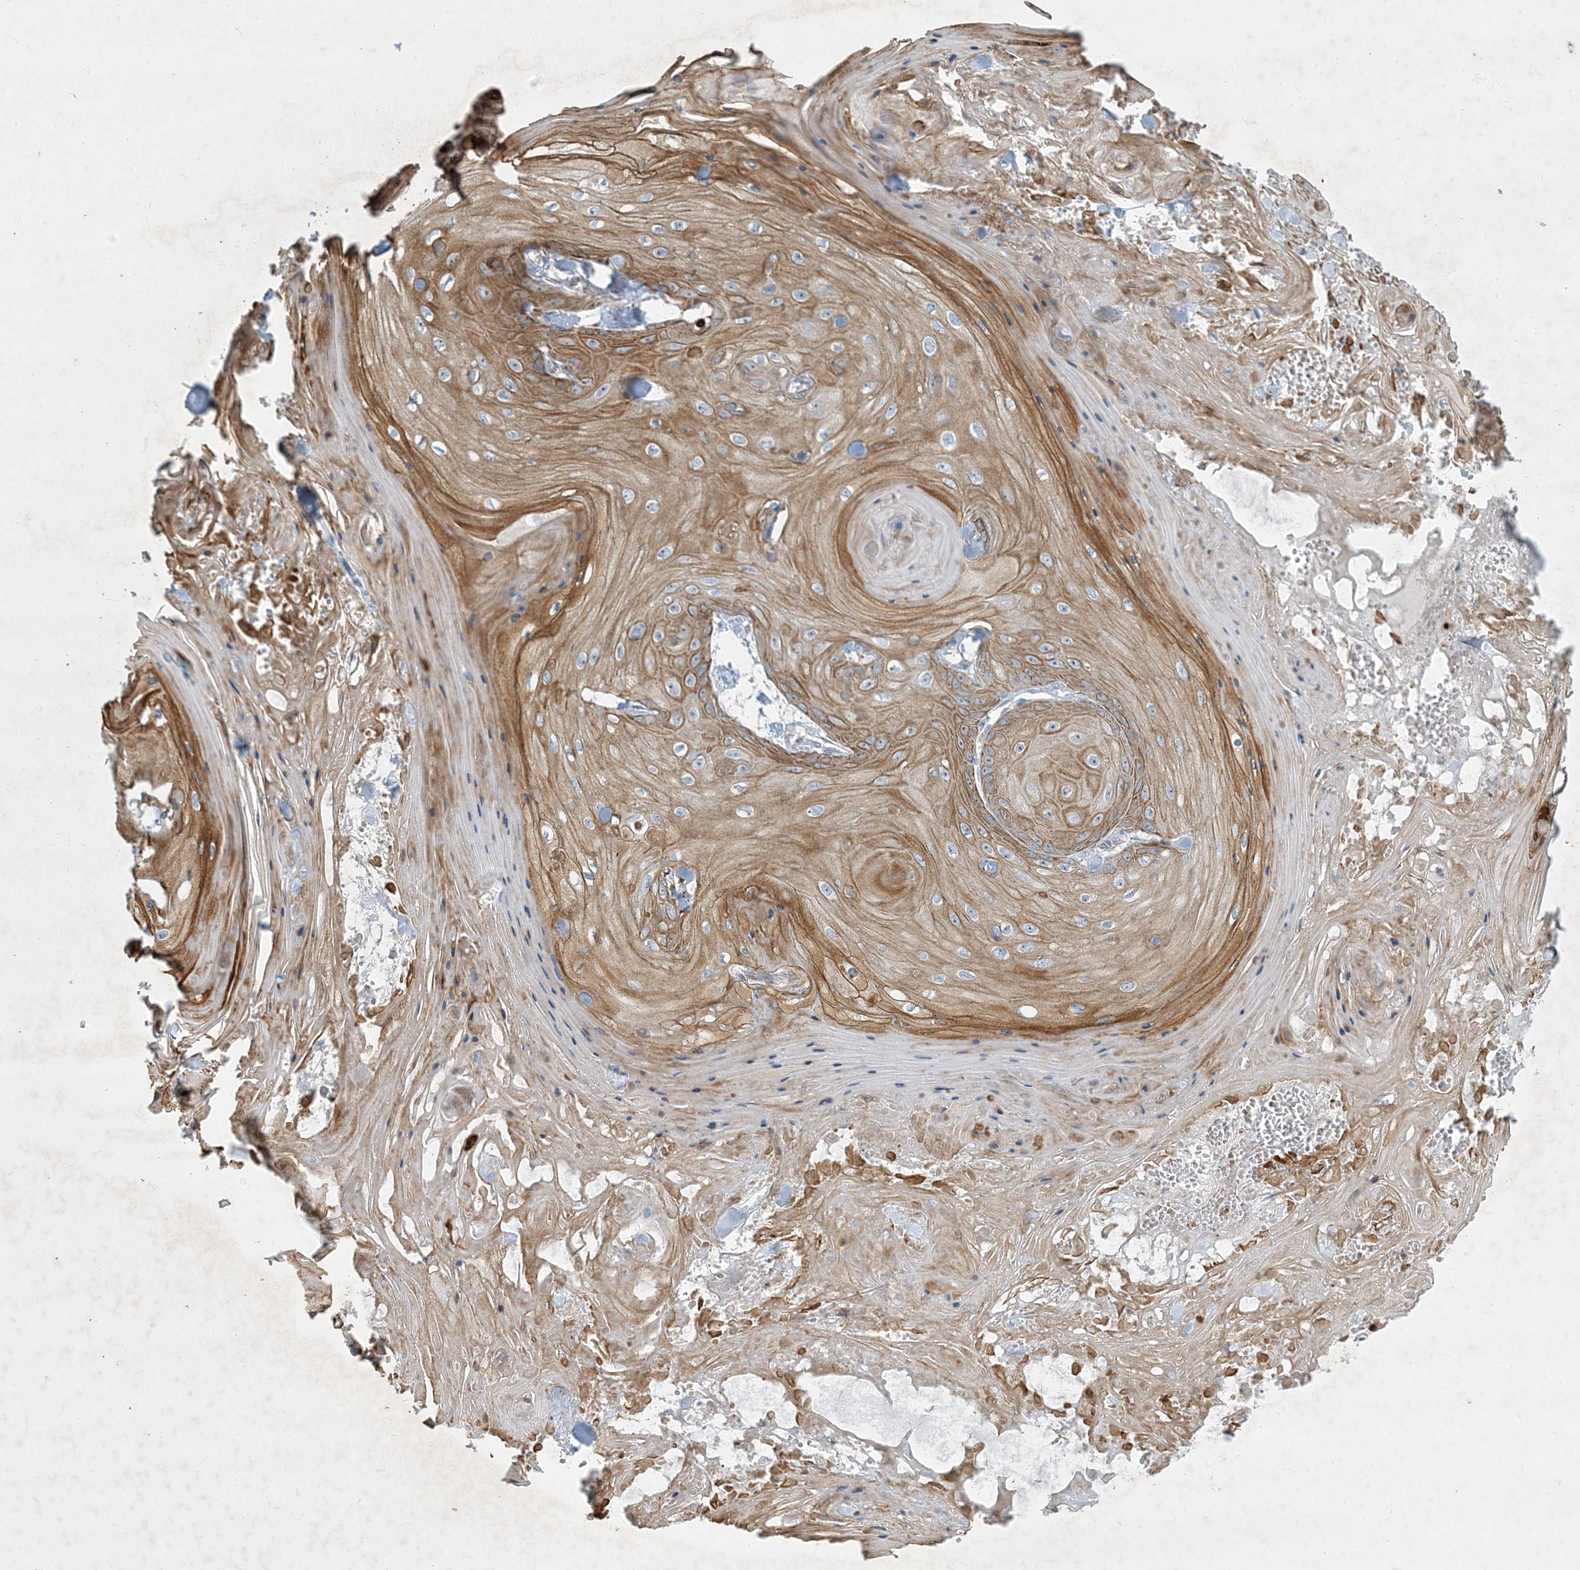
{"staining": {"intensity": "moderate", "quantity": ">75%", "location": "cytoplasmic/membranous"}, "tissue": "skin cancer", "cell_type": "Tumor cells", "image_type": "cancer", "snomed": [{"axis": "morphology", "description": "Squamous cell carcinoma, NOS"}, {"axis": "topography", "description": "Skin"}], "caption": "Tumor cells reveal medium levels of moderate cytoplasmic/membranous expression in about >75% of cells in human skin squamous cell carcinoma. (DAB IHC with brightfield microscopy, high magnification).", "gene": "LTN1", "patient": {"sex": "male", "age": 74}}